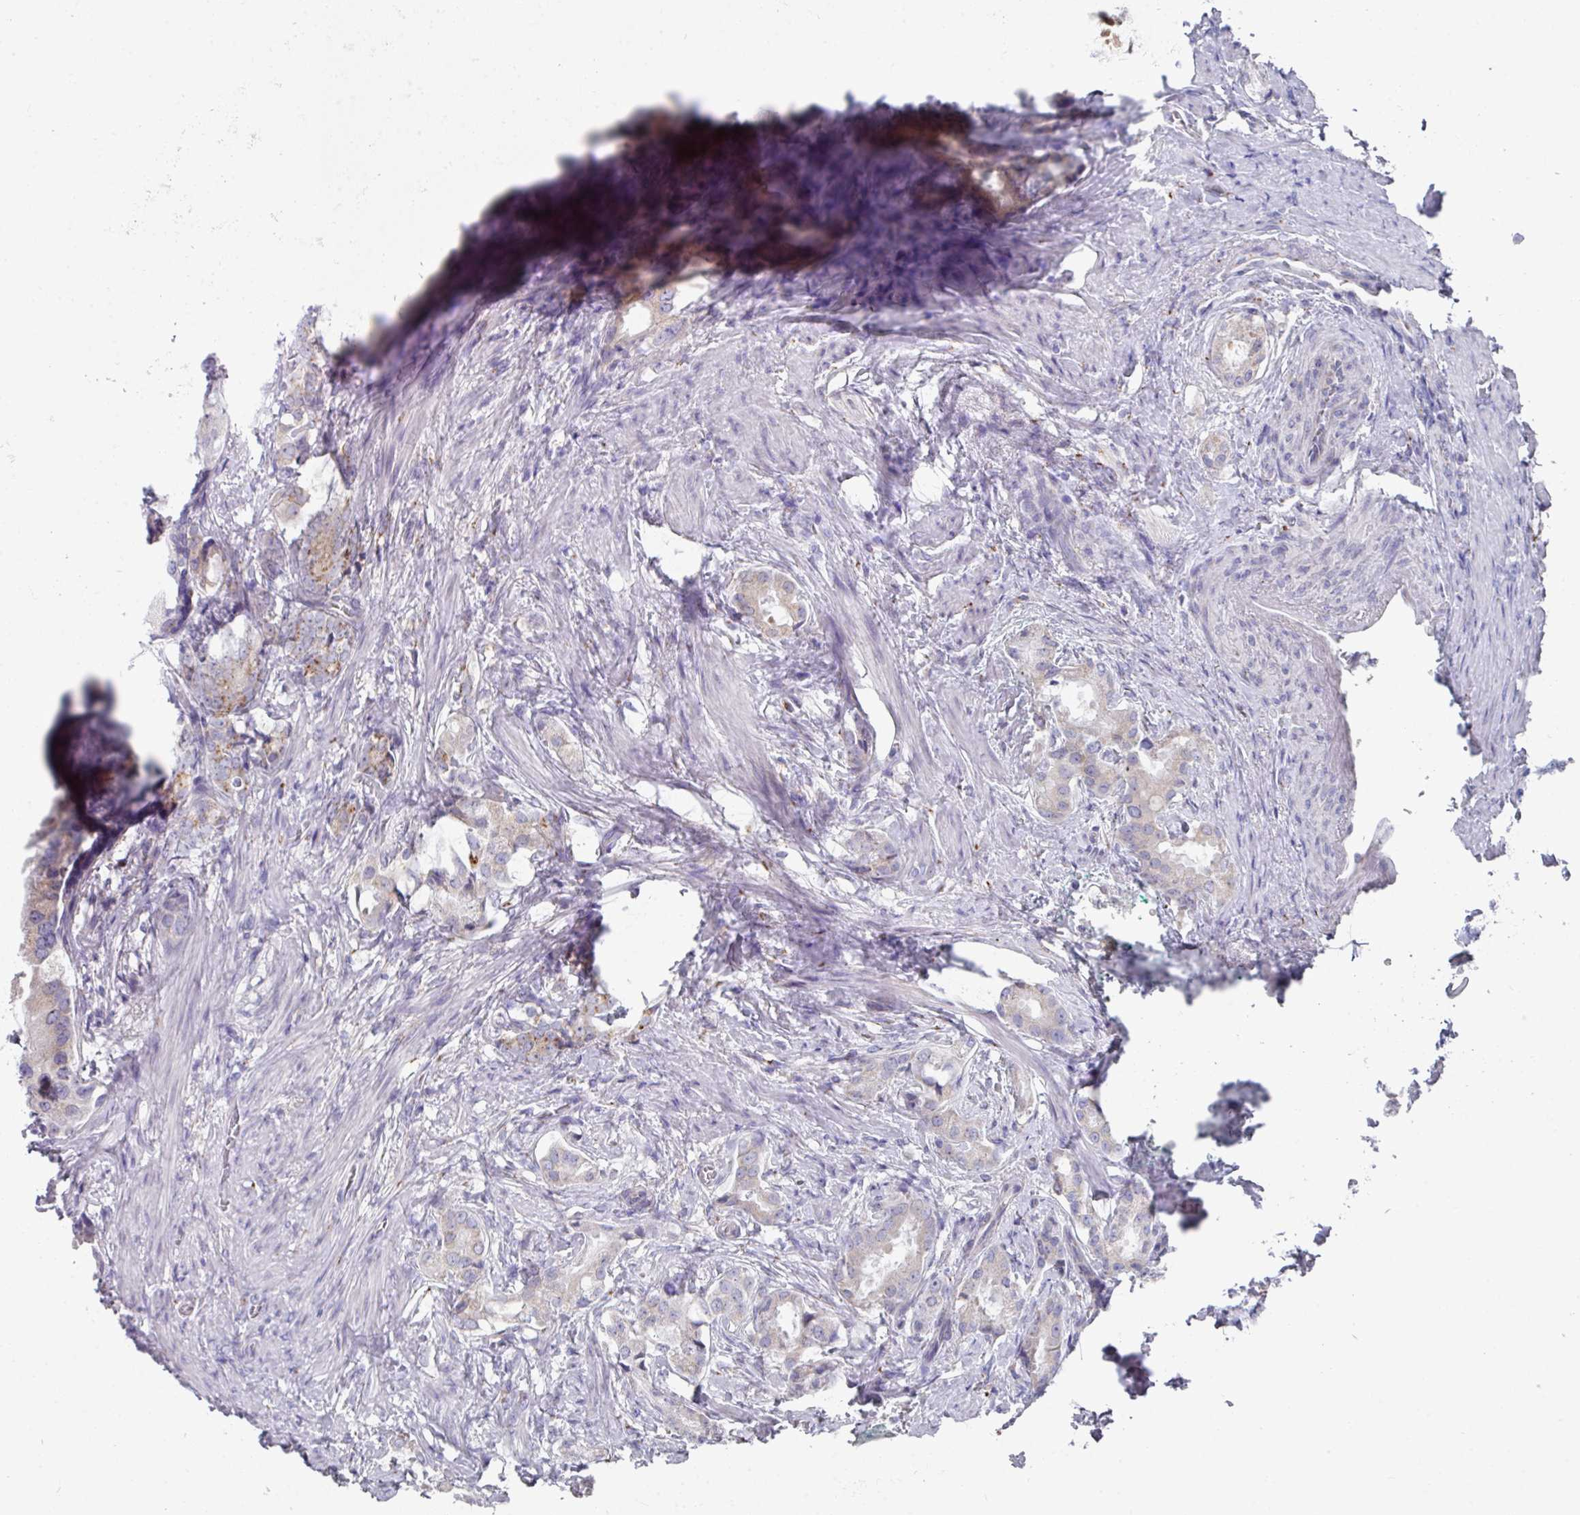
{"staining": {"intensity": "weak", "quantity": "<25%", "location": "cytoplasmic/membranous"}, "tissue": "prostate cancer", "cell_type": "Tumor cells", "image_type": "cancer", "snomed": [{"axis": "morphology", "description": "Adenocarcinoma, Low grade"}, {"axis": "topography", "description": "Prostate"}], "caption": "The immunohistochemistry image has no significant positivity in tumor cells of prostate adenocarcinoma (low-grade) tissue.", "gene": "VKORC1L1", "patient": {"sex": "male", "age": 71}}